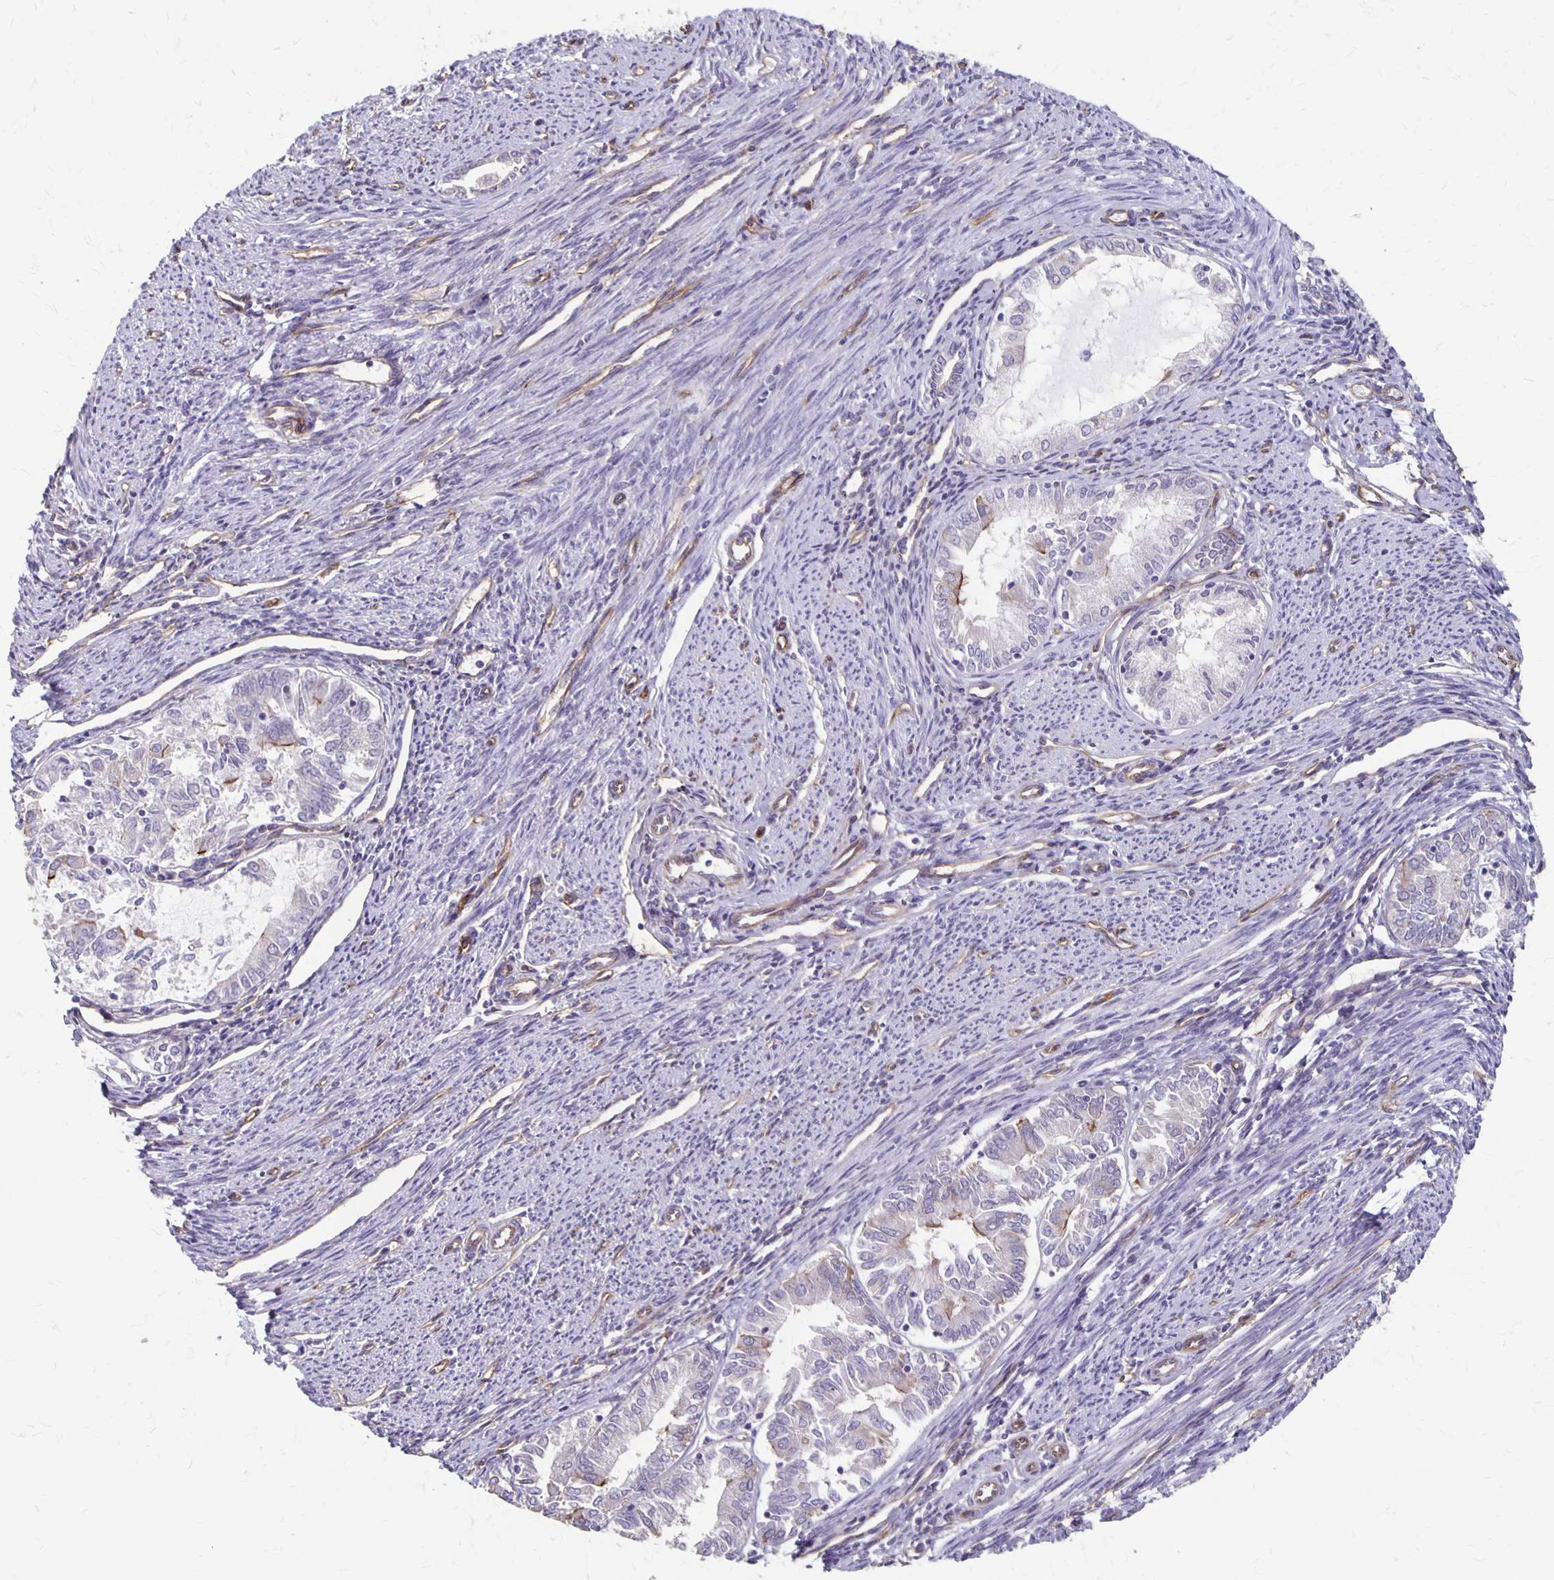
{"staining": {"intensity": "negative", "quantity": "none", "location": "none"}, "tissue": "endometrial cancer", "cell_type": "Tumor cells", "image_type": "cancer", "snomed": [{"axis": "morphology", "description": "Adenocarcinoma, NOS"}, {"axis": "topography", "description": "Endometrium"}], "caption": "High magnification brightfield microscopy of adenocarcinoma (endometrial) stained with DAB (3,3'-diaminobenzidine) (brown) and counterstained with hematoxylin (blue): tumor cells show no significant expression.", "gene": "PPP1R3E", "patient": {"sex": "female", "age": 79}}